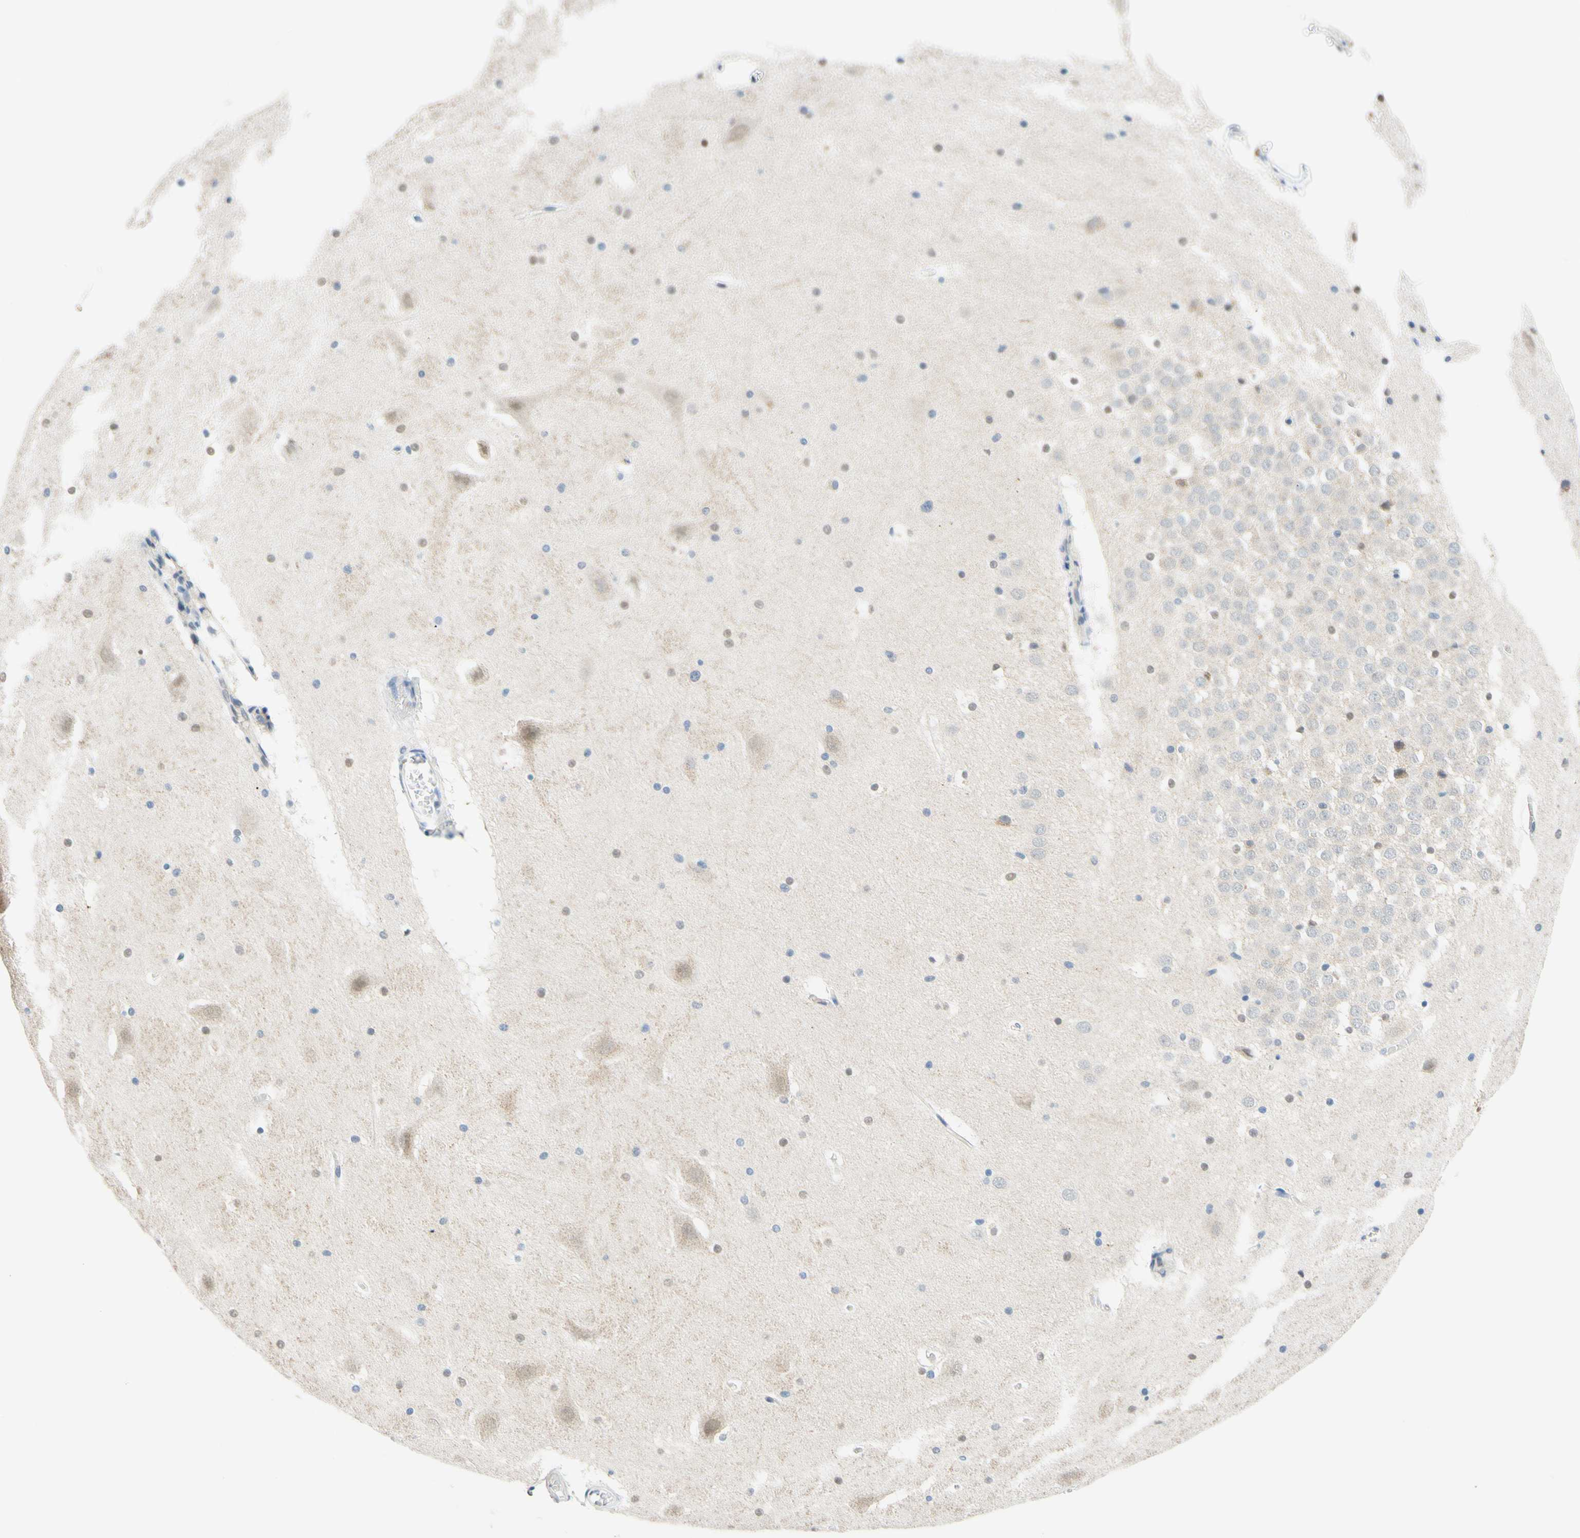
{"staining": {"intensity": "negative", "quantity": "none", "location": "none"}, "tissue": "hippocampus", "cell_type": "Glial cells", "image_type": "normal", "snomed": [{"axis": "morphology", "description": "Normal tissue, NOS"}, {"axis": "topography", "description": "Hippocampus"}], "caption": "This photomicrograph is of benign hippocampus stained with immunohistochemistry (IHC) to label a protein in brown with the nuclei are counter-stained blue. There is no positivity in glial cells.", "gene": "TREM2", "patient": {"sex": "male", "age": 45}}